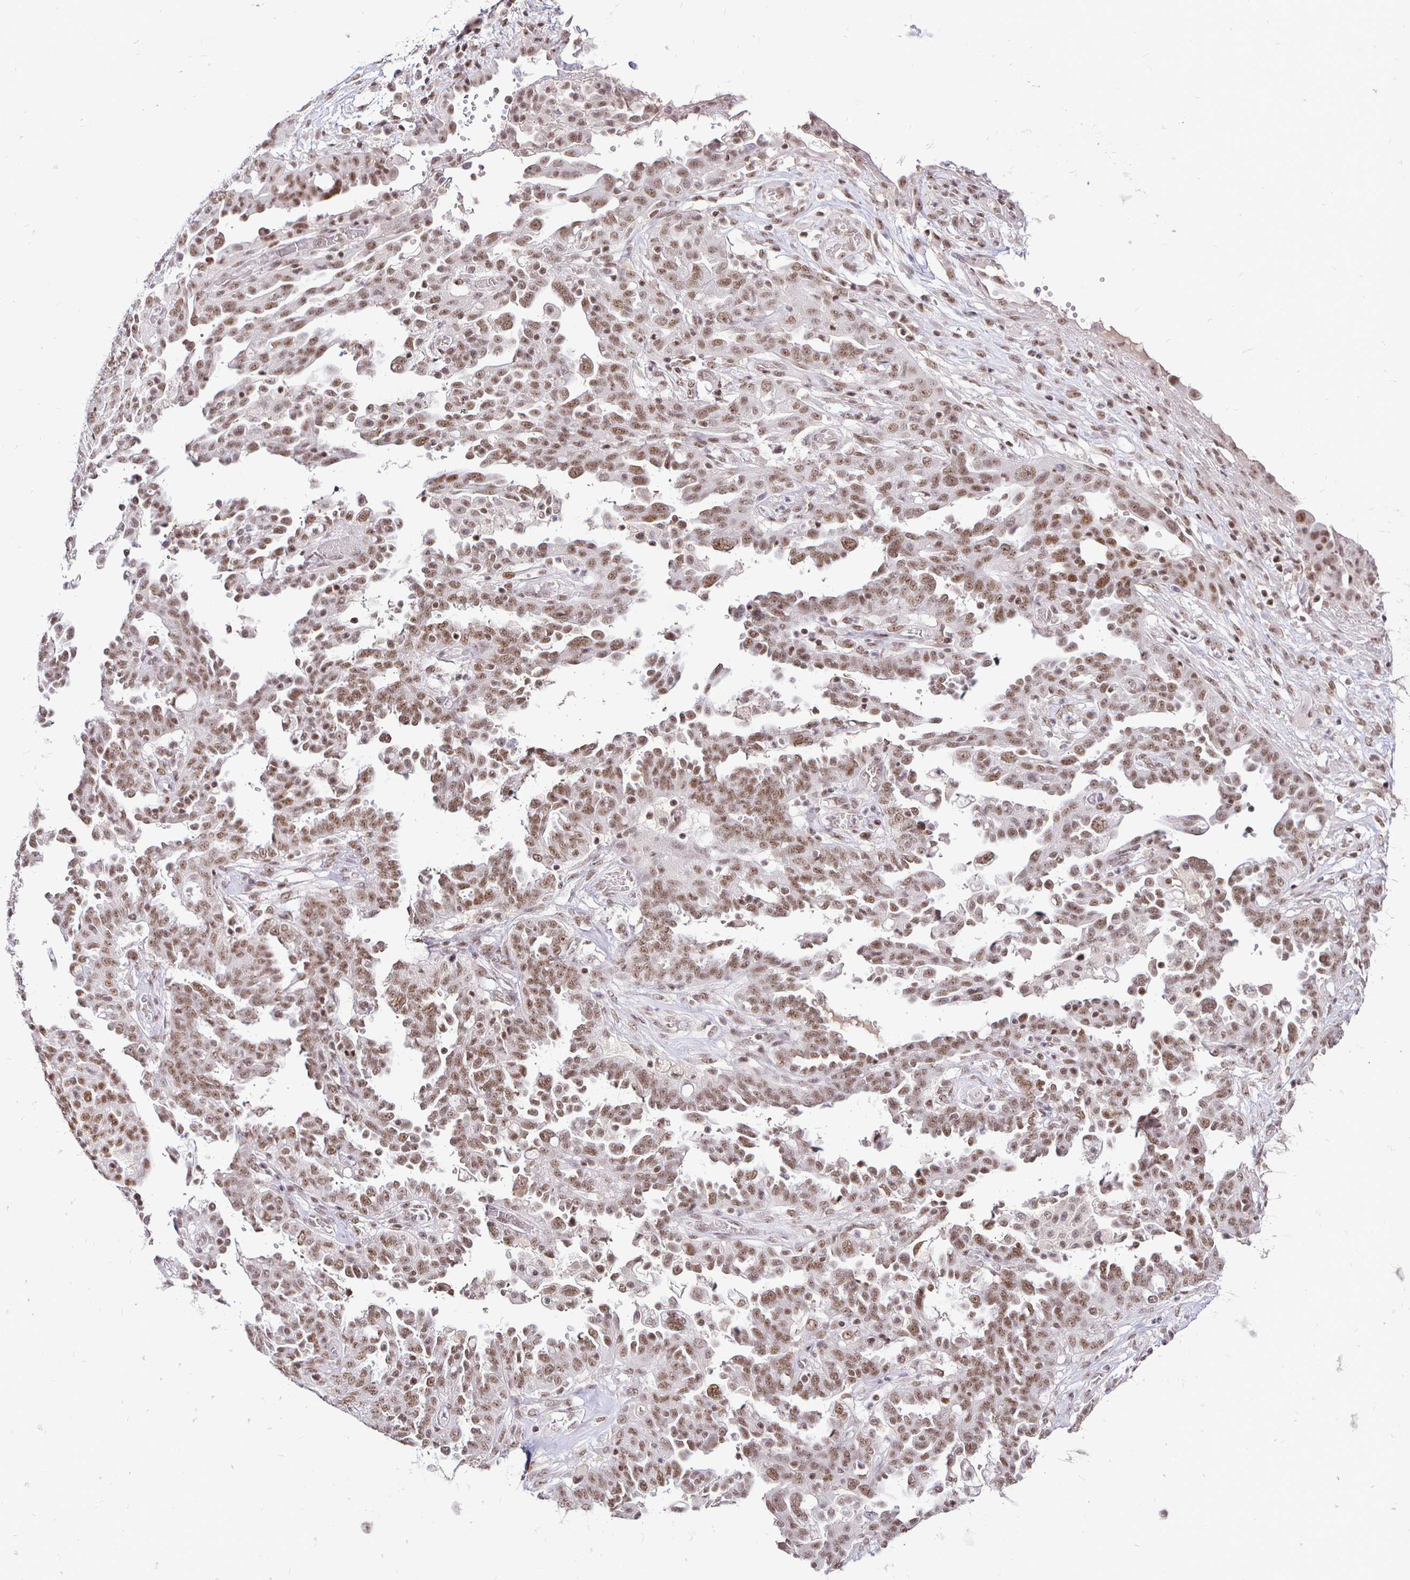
{"staining": {"intensity": "moderate", "quantity": ">75%", "location": "nuclear"}, "tissue": "ovarian cancer", "cell_type": "Tumor cells", "image_type": "cancer", "snomed": [{"axis": "morphology", "description": "Cystadenocarcinoma, serous, NOS"}, {"axis": "topography", "description": "Ovary"}], "caption": "IHC staining of ovarian serous cystadenocarcinoma, which exhibits medium levels of moderate nuclear expression in approximately >75% of tumor cells indicating moderate nuclear protein staining. The staining was performed using DAB (3,3'-diaminobenzidine) (brown) for protein detection and nuclei were counterstained in hematoxylin (blue).", "gene": "SIN3A", "patient": {"sex": "female", "age": 67}}